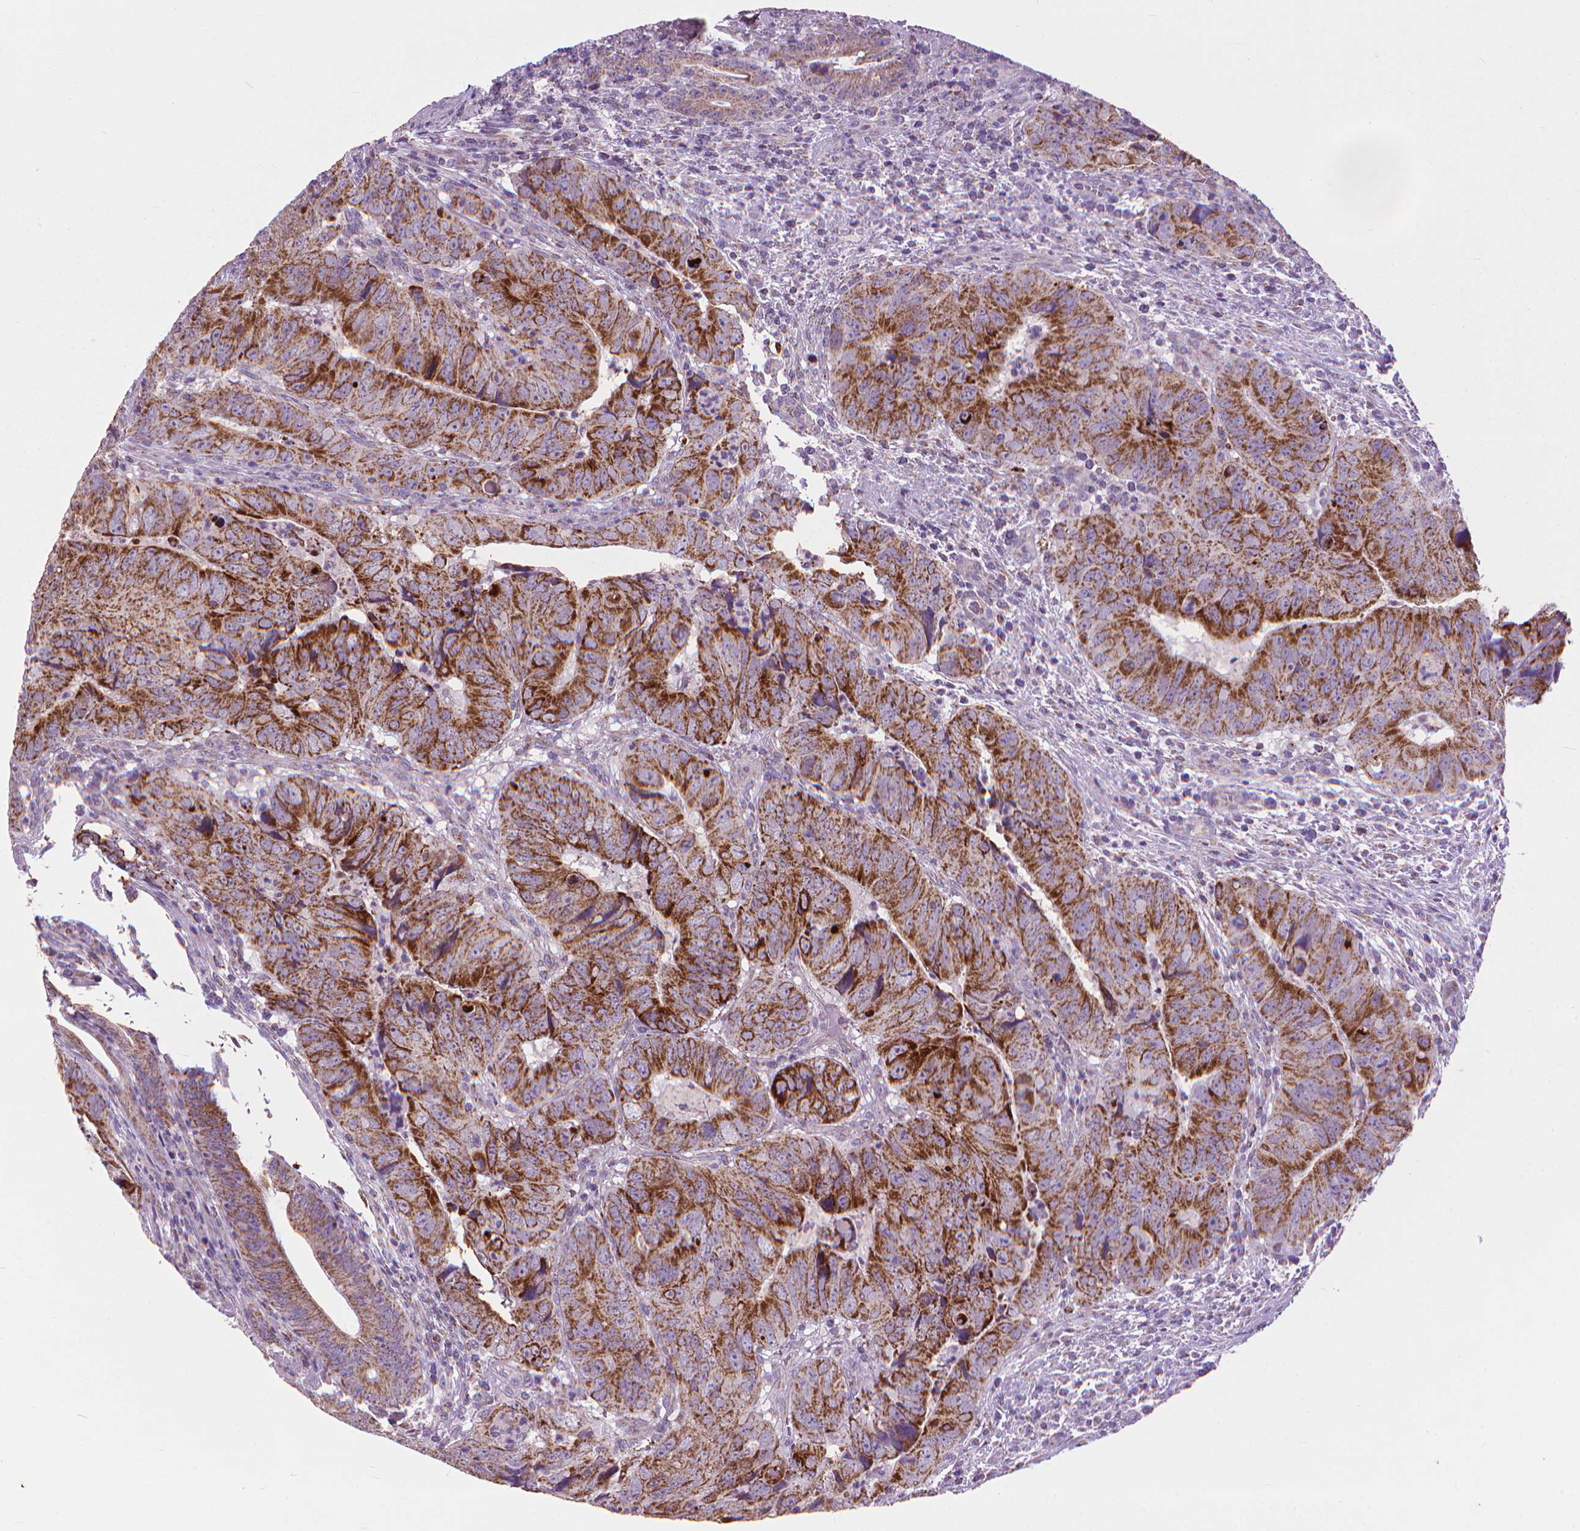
{"staining": {"intensity": "strong", "quantity": ">75%", "location": "cytoplasmic/membranous"}, "tissue": "colorectal cancer", "cell_type": "Tumor cells", "image_type": "cancer", "snomed": [{"axis": "morphology", "description": "Adenocarcinoma, NOS"}, {"axis": "topography", "description": "Colon"}], "caption": "Protein staining shows strong cytoplasmic/membranous expression in approximately >75% of tumor cells in colorectal cancer.", "gene": "VDAC1", "patient": {"sex": "male", "age": 79}}